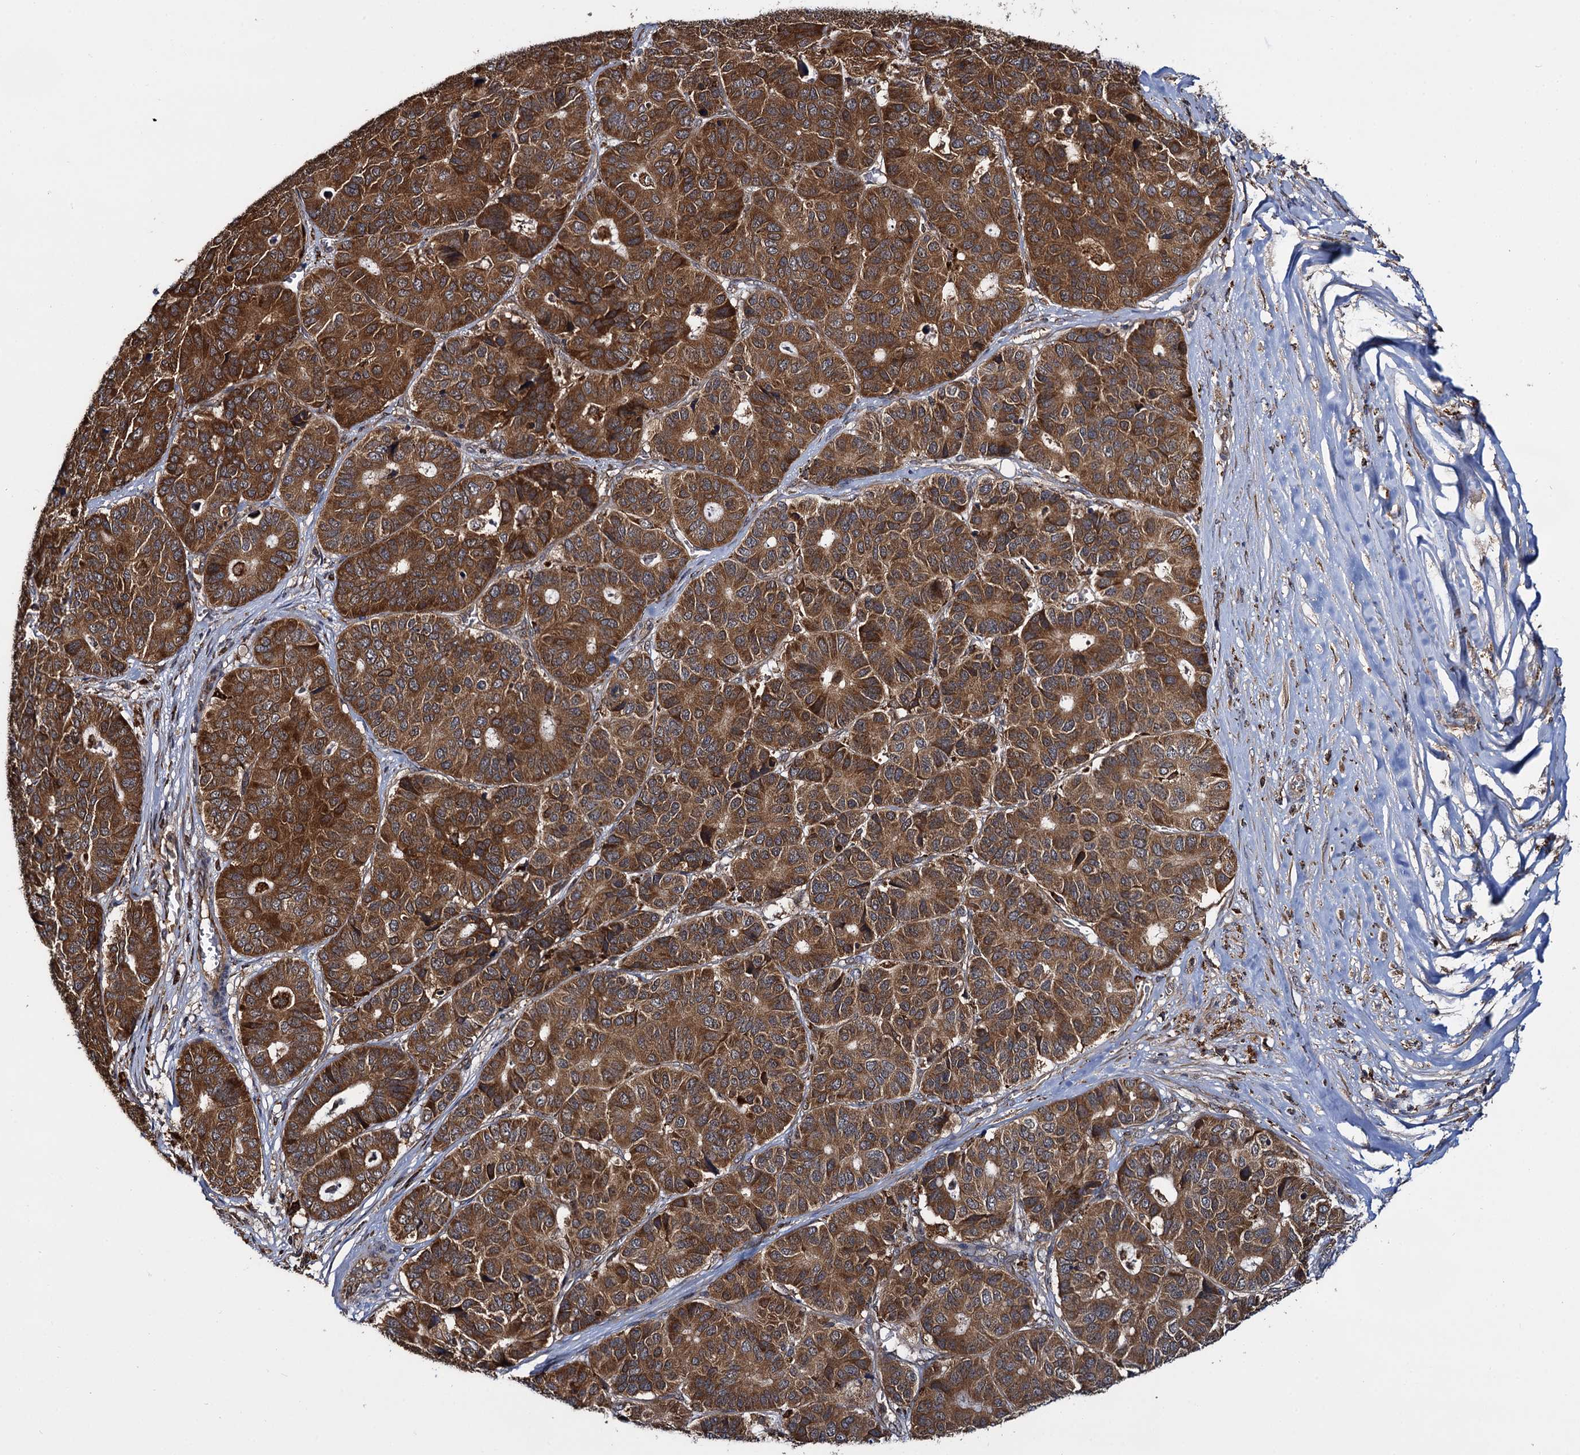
{"staining": {"intensity": "strong", "quantity": ">75%", "location": "cytoplasmic/membranous"}, "tissue": "pancreatic cancer", "cell_type": "Tumor cells", "image_type": "cancer", "snomed": [{"axis": "morphology", "description": "Adenocarcinoma, NOS"}, {"axis": "topography", "description": "Pancreas"}], "caption": "High-power microscopy captured an immunohistochemistry (IHC) histopathology image of pancreatic cancer, revealing strong cytoplasmic/membranous staining in about >75% of tumor cells. The staining is performed using DAB brown chromogen to label protein expression. The nuclei are counter-stained blue using hematoxylin.", "gene": "UFM1", "patient": {"sex": "male", "age": 50}}